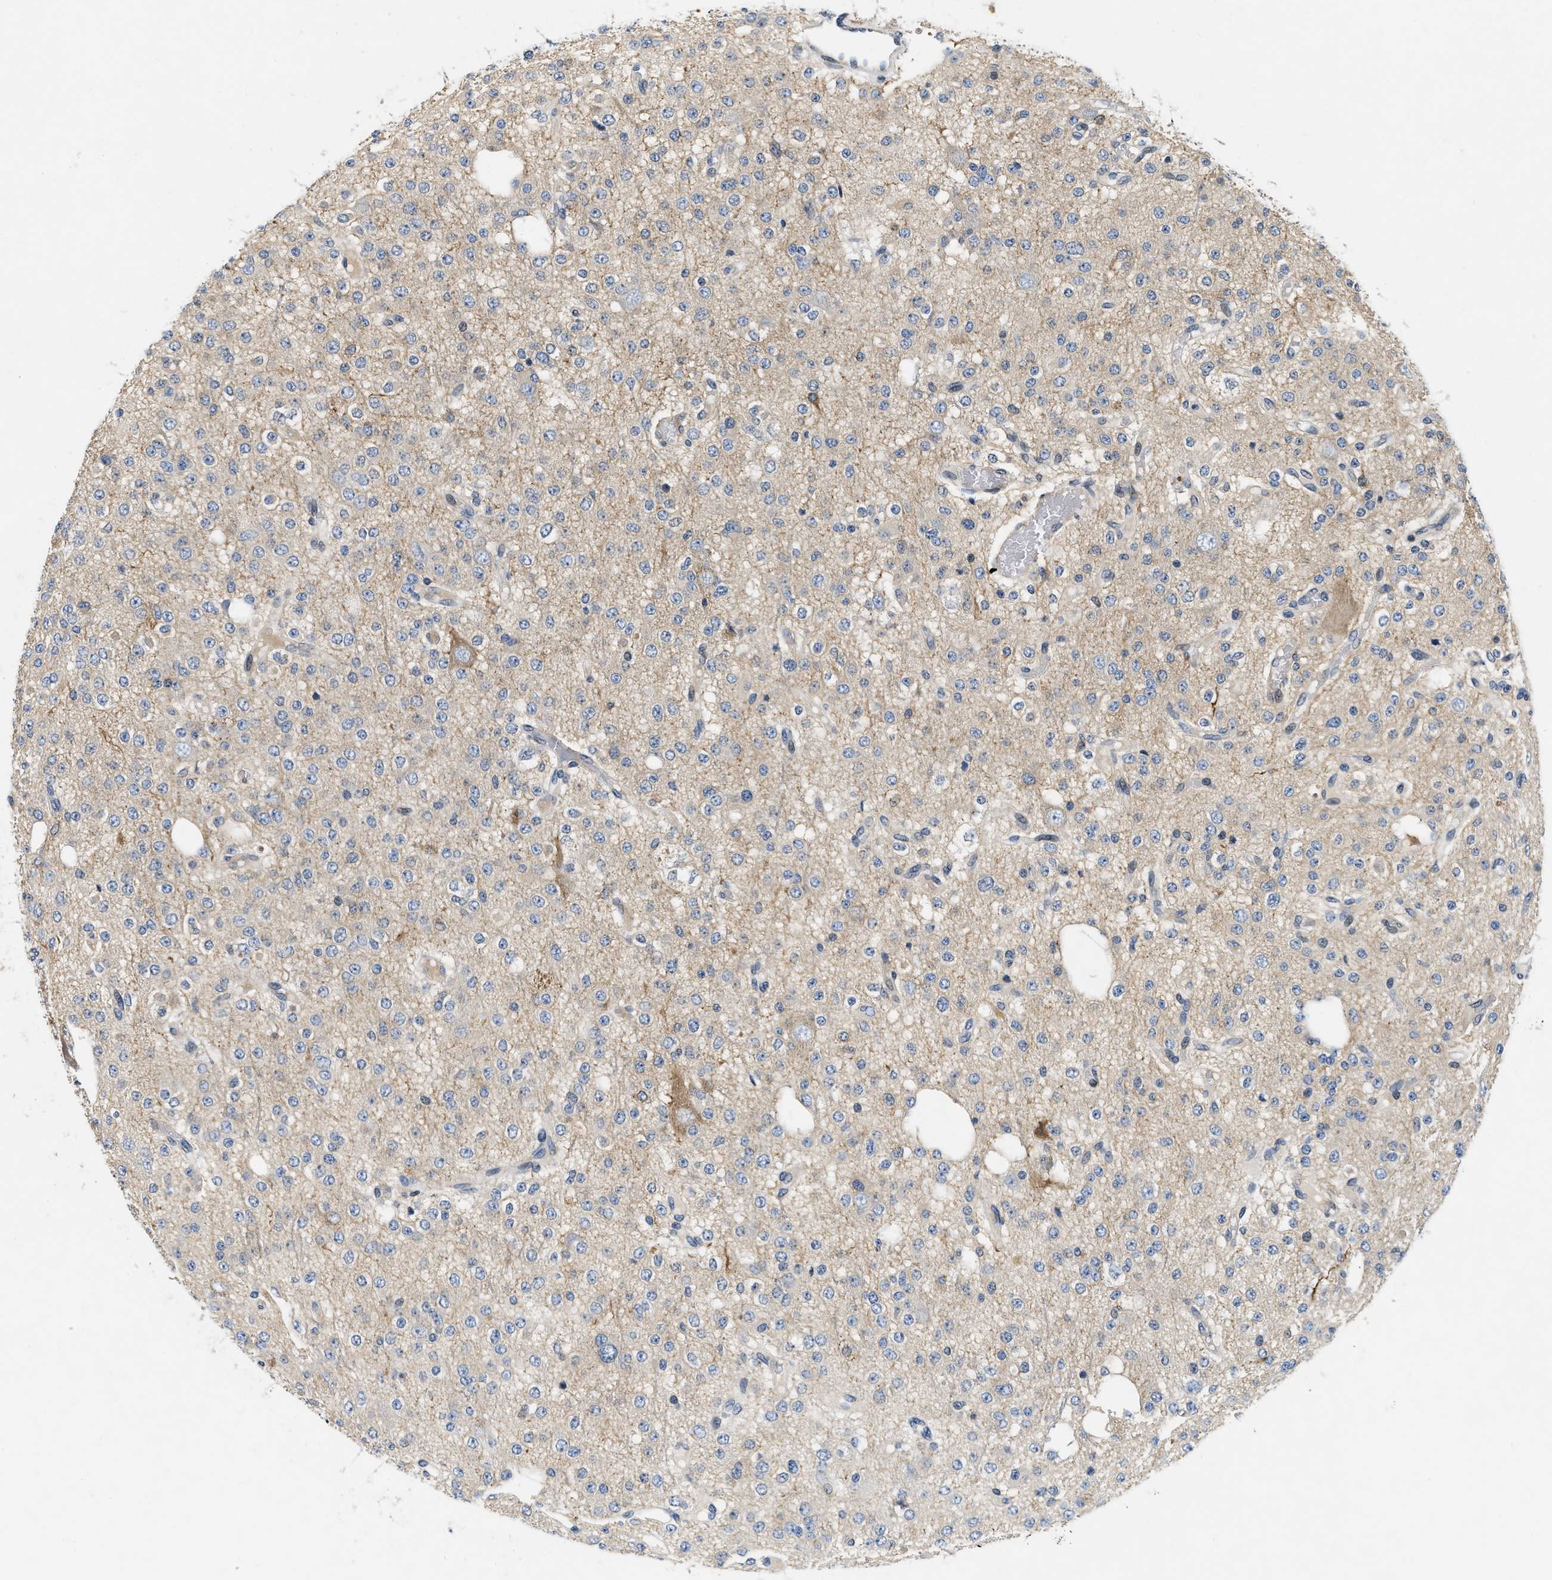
{"staining": {"intensity": "weak", "quantity": ">75%", "location": "cytoplasmic/membranous"}, "tissue": "glioma", "cell_type": "Tumor cells", "image_type": "cancer", "snomed": [{"axis": "morphology", "description": "Glioma, malignant, Low grade"}, {"axis": "topography", "description": "Brain"}], "caption": "An image of glioma stained for a protein displays weak cytoplasmic/membranous brown staining in tumor cells.", "gene": "VIP", "patient": {"sex": "male", "age": 38}}